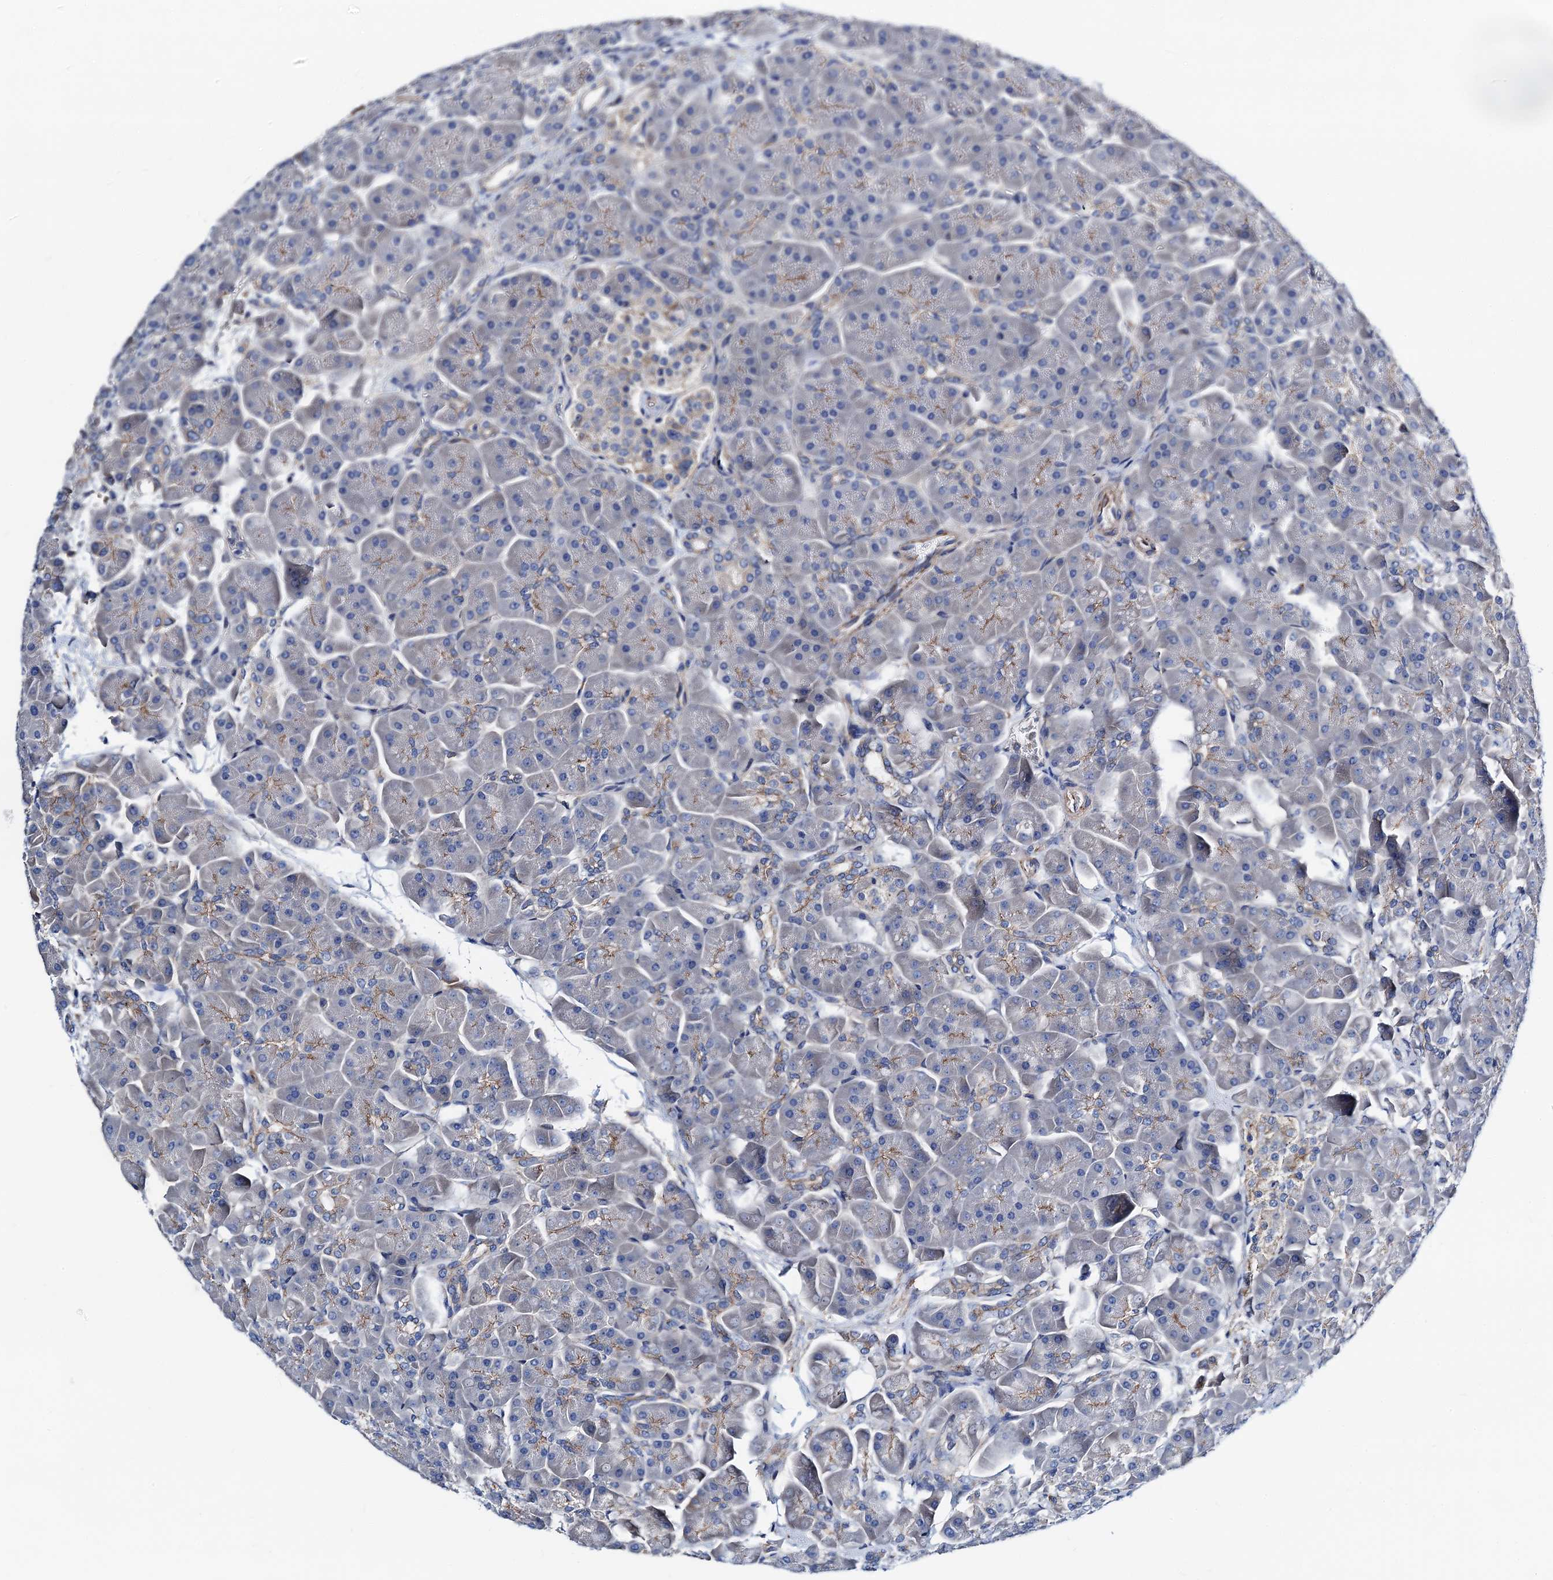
{"staining": {"intensity": "moderate", "quantity": "<25%", "location": "cytoplasmic/membranous"}, "tissue": "pancreas", "cell_type": "Exocrine glandular cells", "image_type": "normal", "snomed": [{"axis": "morphology", "description": "Normal tissue, NOS"}, {"axis": "topography", "description": "Pancreas"}], "caption": "Immunohistochemical staining of unremarkable pancreas demonstrates low levels of moderate cytoplasmic/membranous positivity in approximately <25% of exocrine glandular cells.", "gene": "GCOM1", "patient": {"sex": "male", "age": 66}}